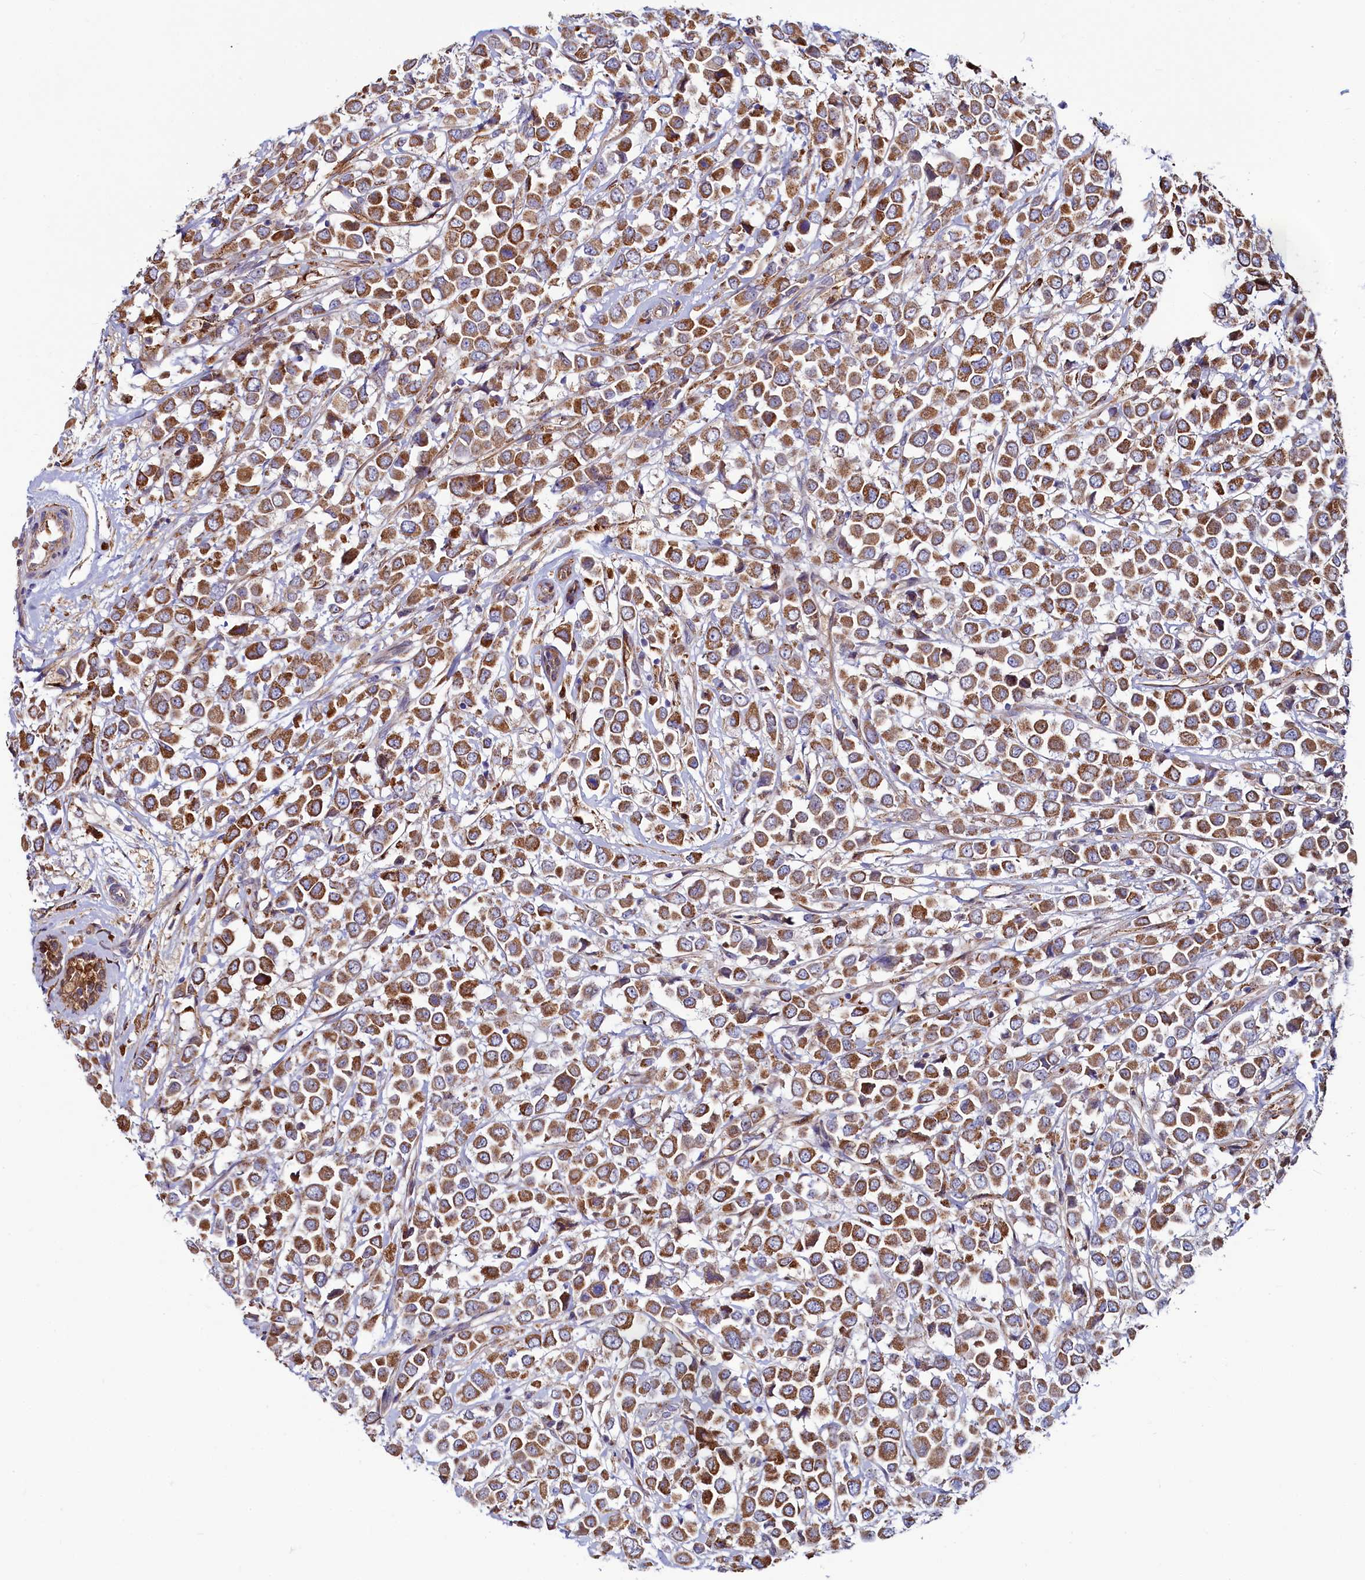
{"staining": {"intensity": "moderate", "quantity": ">75%", "location": "cytoplasmic/membranous"}, "tissue": "breast cancer", "cell_type": "Tumor cells", "image_type": "cancer", "snomed": [{"axis": "morphology", "description": "Duct carcinoma"}, {"axis": "topography", "description": "Breast"}], "caption": "High-power microscopy captured an IHC image of breast cancer, revealing moderate cytoplasmic/membranous positivity in about >75% of tumor cells.", "gene": "ASTE1", "patient": {"sex": "female", "age": 61}}